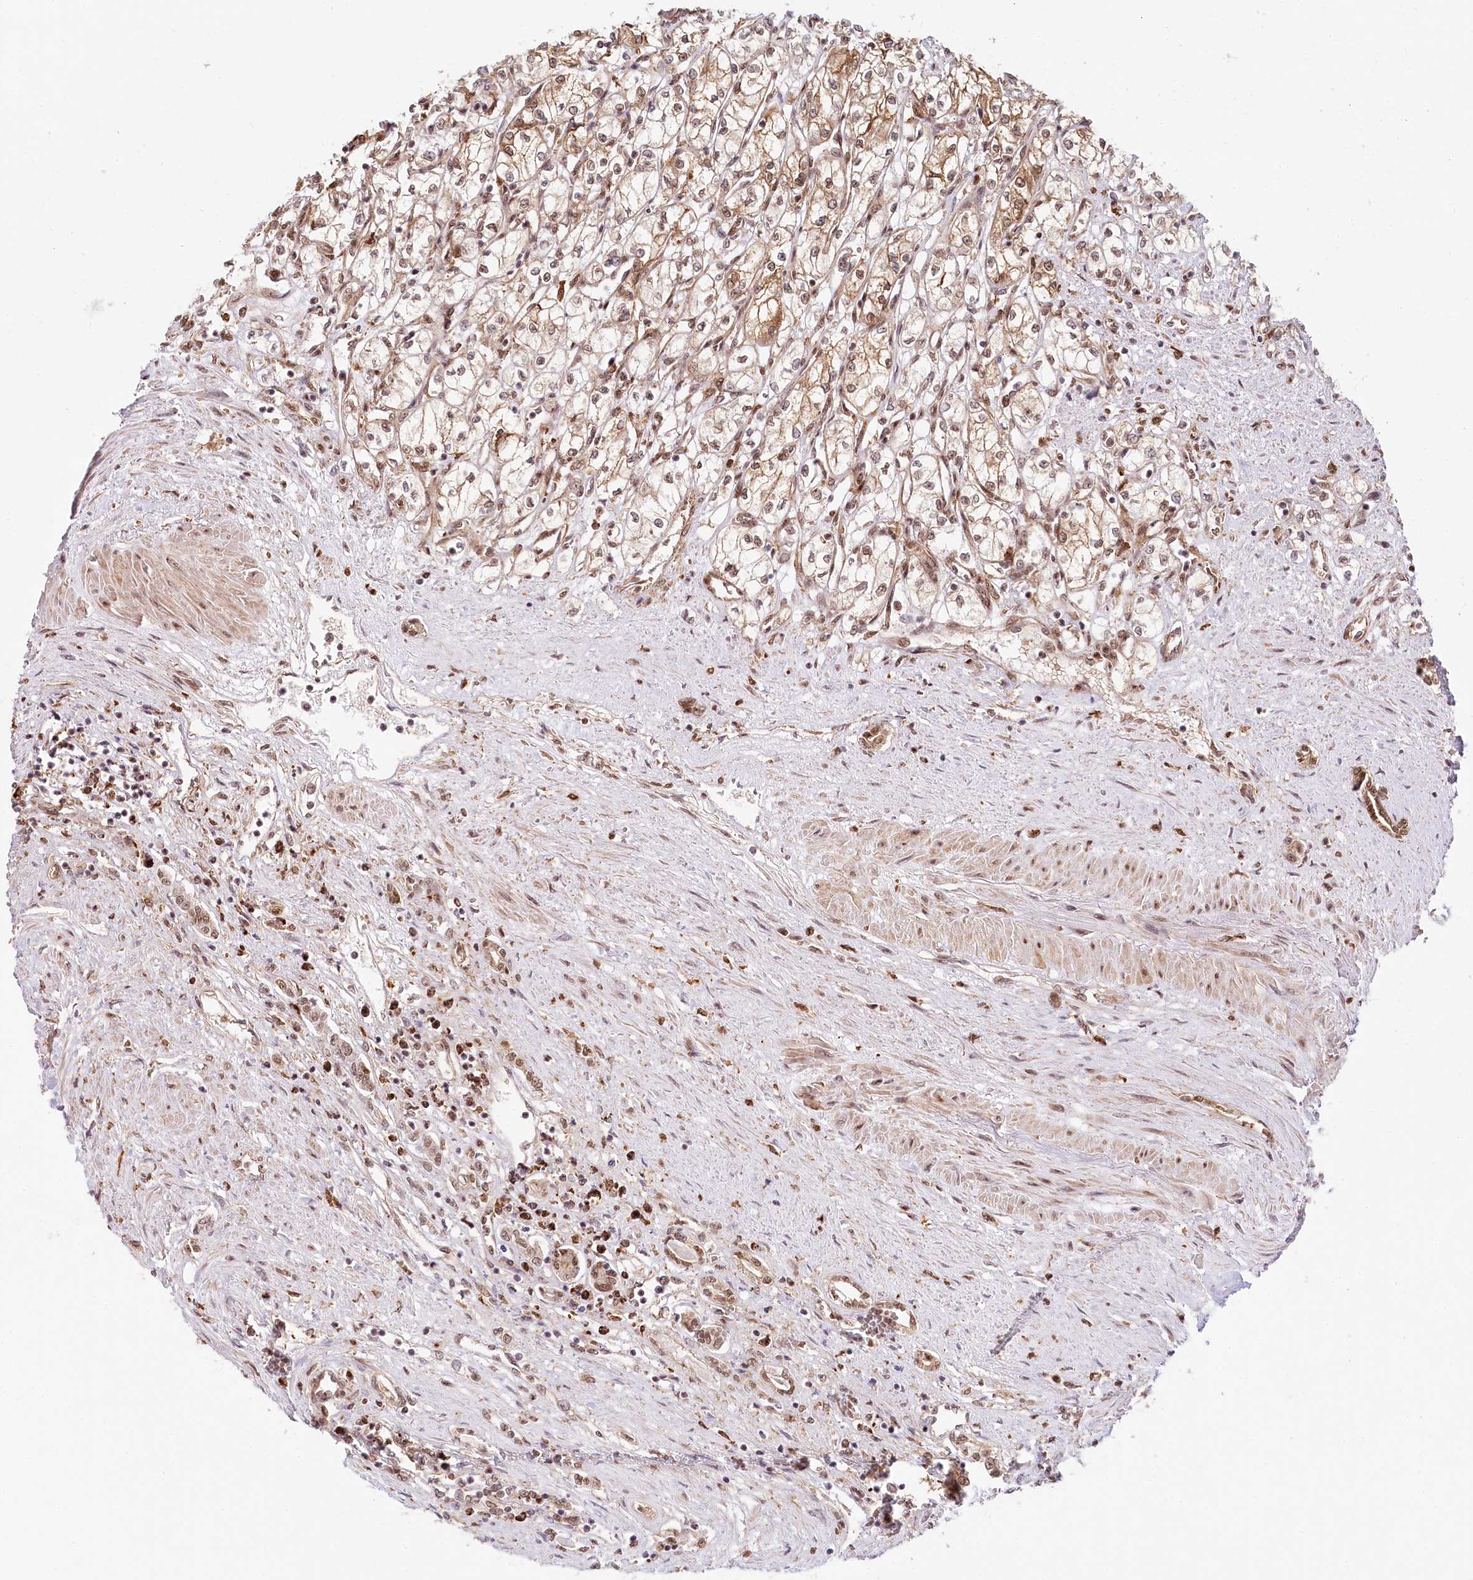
{"staining": {"intensity": "moderate", "quantity": "25%-75%", "location": "cytoplasmic/membranous,nuclear"}, "tissue": "renal cancer", "cell_type": "Tumor cells", "image_type": "cancer", "snomed": [{"axis": "morphology", "description": "Adenocarcinoma, NOS"}, {"axis": "topography", "description": "Kidney"}], "caption": "DAB immunohistochemical staining of adenocarcinoma (renal) shows moderate cytoplasmic/membranous and nuclear protein expression in approximately 25%-75% of tumor cells. The staining is performed using DAB brown chromogen to label protein expression. The nuclei are counter-stained blue using hematoxylin.", "gene": "TUBGCP2", "patient": {"sex": "male", "age": 59}}